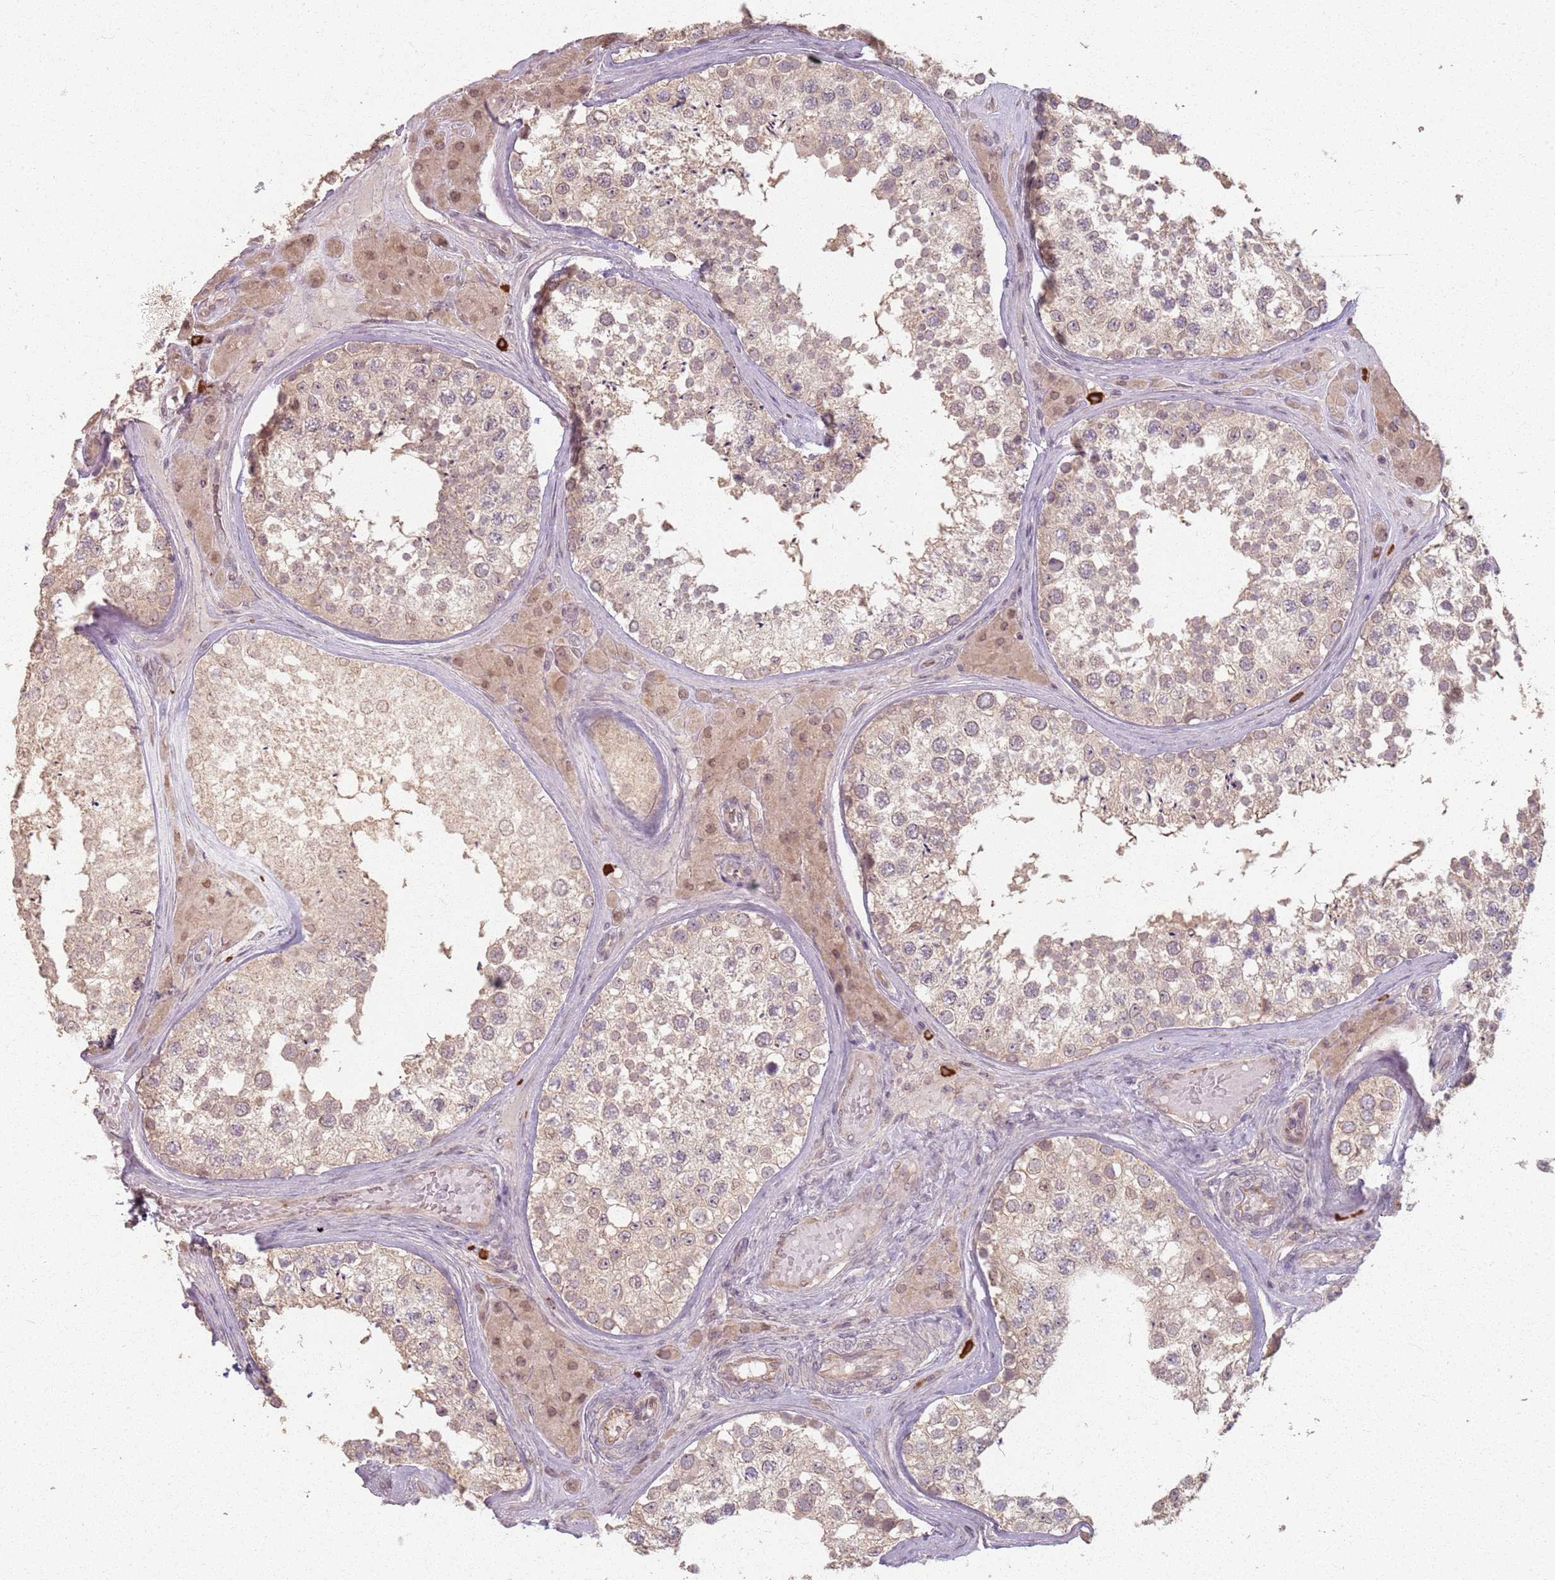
{"staining": {"intensity": "weak", "quantity": ">75%", "location": "cytoplasmic/membranous"}, "tissue": "testis", "cell_type": "Cells in seminiferous ducts", "image_type": "normal", "snomed": [{"axis": "morphology", "description": "Normal tissue, NOS"}, {"axis": "topography", "description": "Testis"}], "caption": "The immunohistochemical stain highlights weak cytoplasmic/membranous positivity in cells in seminiferous ducts of normal testis. The staining was performed using DAB (3,3'-diaminobenzidine) to visualize the protein expression in brown, while the nuclei were stained in blue with hematoxylin (Magnification: 20x).", "gene": "CCDC168", "patient": {"sex": "male", "age": 46}}